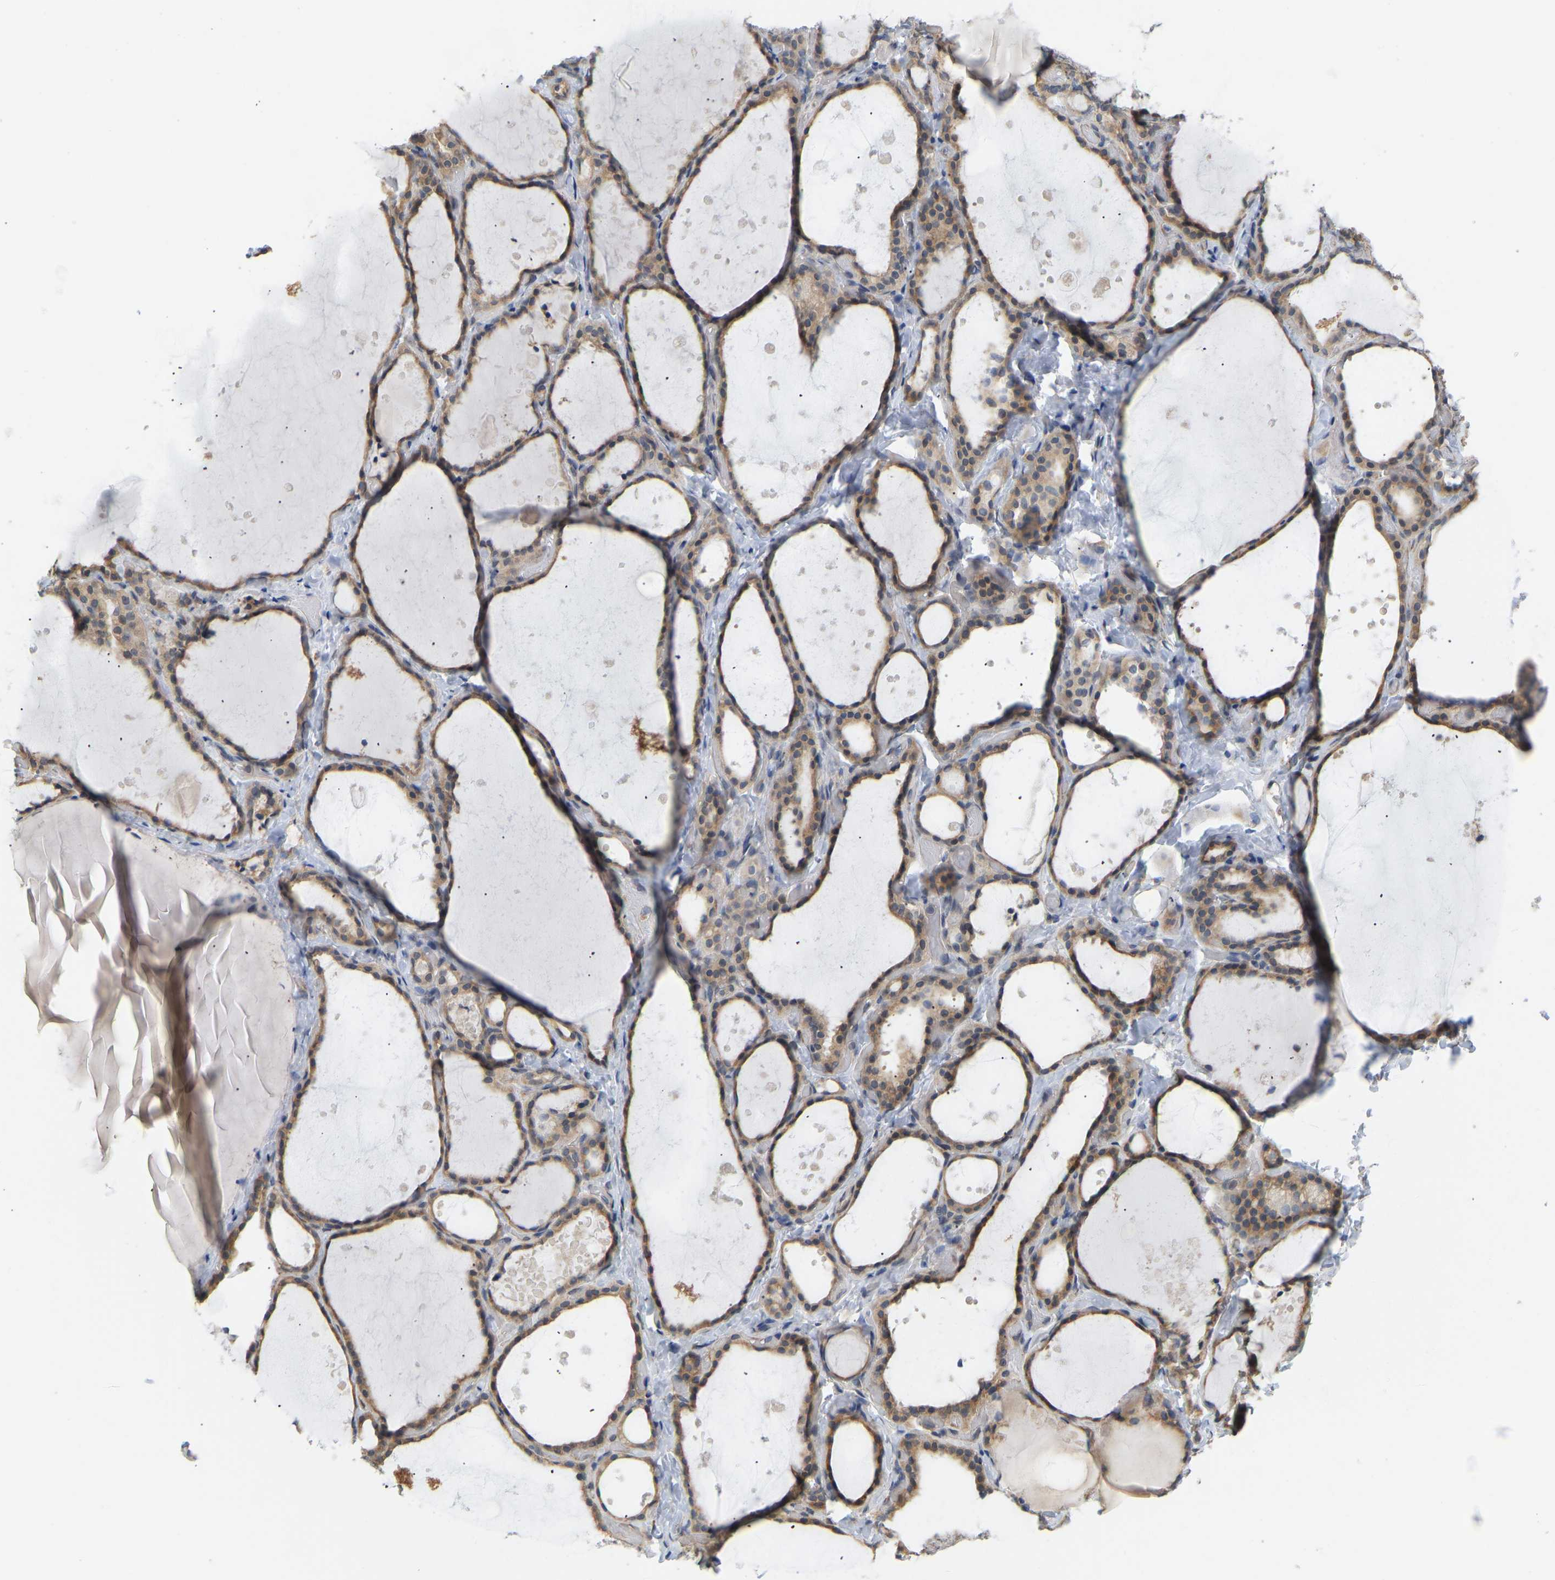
{"staining": {"intensity": "moderate", "quantity": ">75%", "location": "cytoplasmic/membranous"}, "tissue": "thyroid gland", "cell_type": "Glandular cells", "image_type": "normal", "snomed": [{"axis": "morphology", "description": "Normal tissue, NOS"}, {"axis": "topography", "description": "Thyroid gland"}], "caption": "Thyroid gland was stained to show a protein in brown. There is medium levels of moderate cytoplasmic/membranous positivity in approximately >75% of glandular cells. The staining was performed using DAB, with brown indicating positive protein expression. Nuclei are stained blue with hematoxylin.", "gene": "BEND3", "patient": {"sex": "female", "age": 44}}